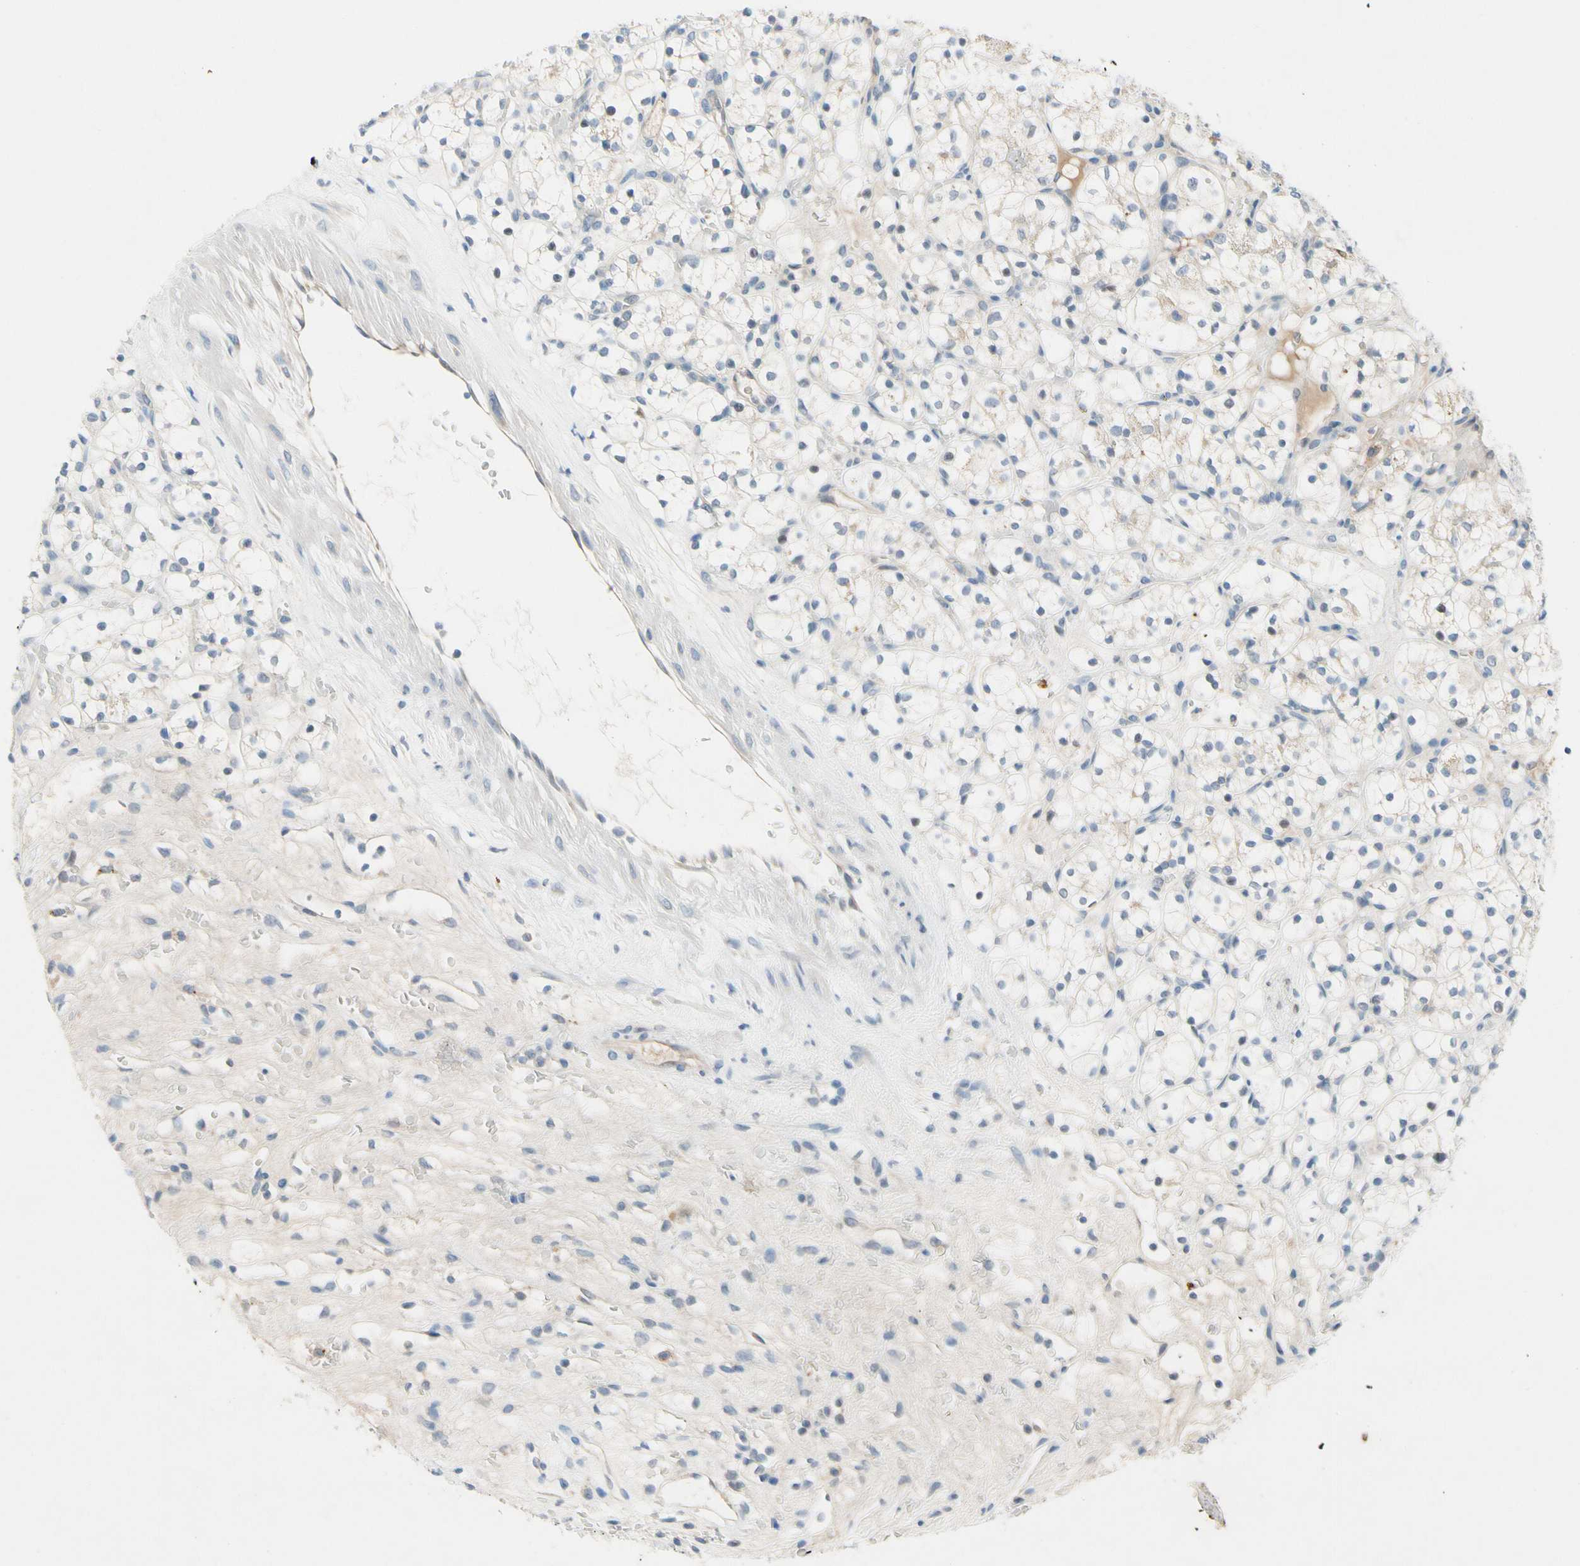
{"staining": {"intensity": "weak", "quantity": "<25%", "location": "cytoplasmic/membranous"}, "tissue": "renal cancer", "cell_type": "Tumor cells", "image_type": "cancer", "snomed": [{"axis": "morphology", "description": "Adenocarcinoma, NOS"}, {"axis": "topography", "description": "Kidney"}], "caption": "The immunohistochemistry micrograph has no significant positivity in tumor cells of renal cancer (adenocarcinoma) tissue.", "gene": "CNDP1", "patient": {"sex": "female", "age": 60}}